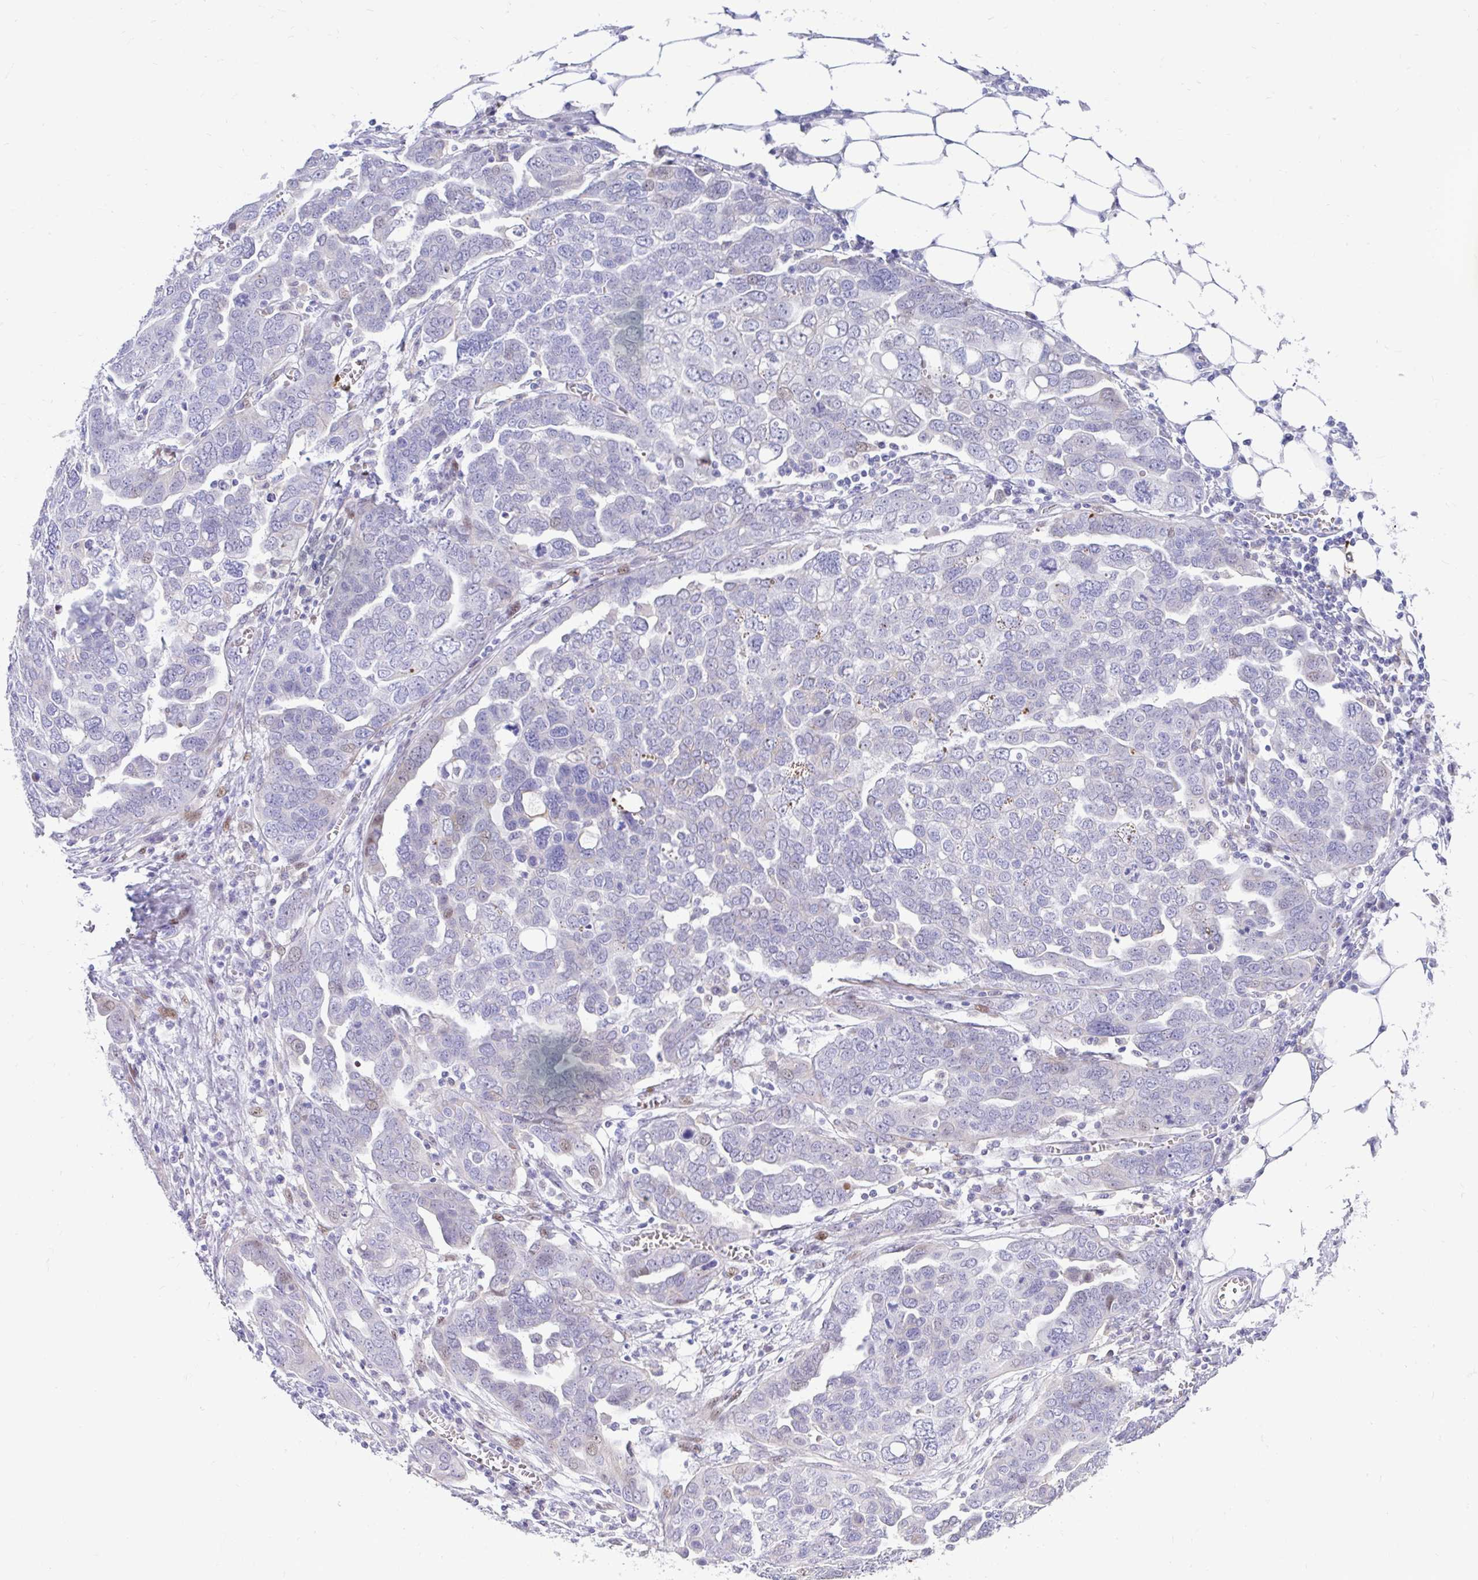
{"staining": {"intensity": "negative", "quantity": "none", "location": "none"}, "tissue": "ovarian cancer", "cell_type": "Tumor cells", "image_type": "cancer", "snomed": [{"axis": "morphology", "description": "Cystadenocarcinoma, serous, NOS"}, {"axis": "topography", "description": "Ovary"}], "caption": "Immunohistochemical staining of ovarian serous cystadenocarcinoma demonstrates no significant staining in tumor cells.", "gene": "NHLH2", "patient": {"sex": "female", "age": 59}}